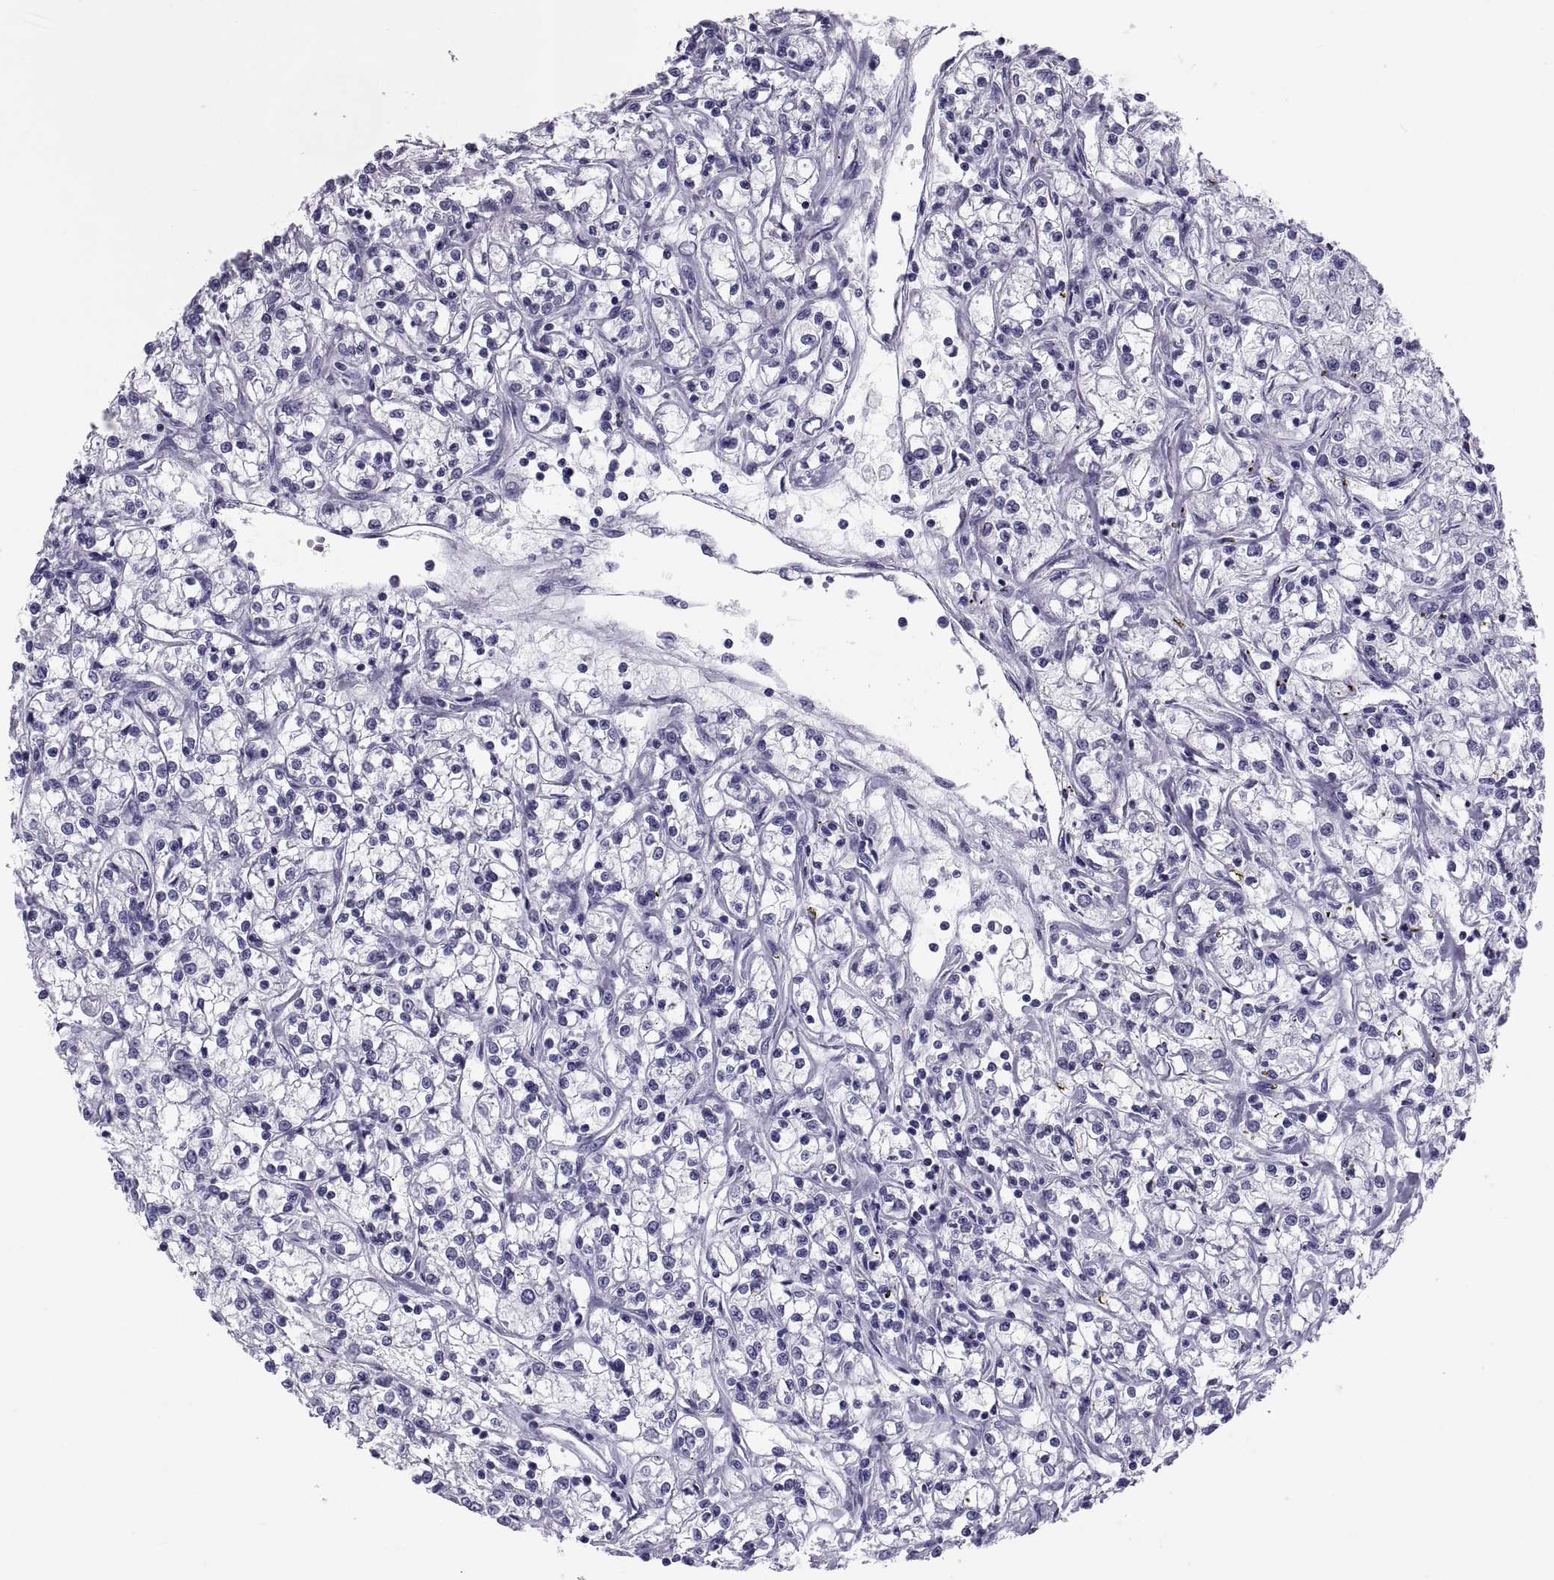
{"staining": {"intensity": "negative", "quantity": "none", "location": "none"}, "tissue": "renal cancer", "cell_type": "Tumor cells", "image_type": "cancer", "snomed": [{"axis": "morphology", "description": "Adenocarcinoma, NOS"}, {"axis": "topography", "description": "Kidney"}], "caption": "Renal adenocarcinoma was stained to show a protein in brown. There is no significant positivity in tumor cells.", "gene": "DEFB129", "patient": {"sex": "female", "age": 59}}